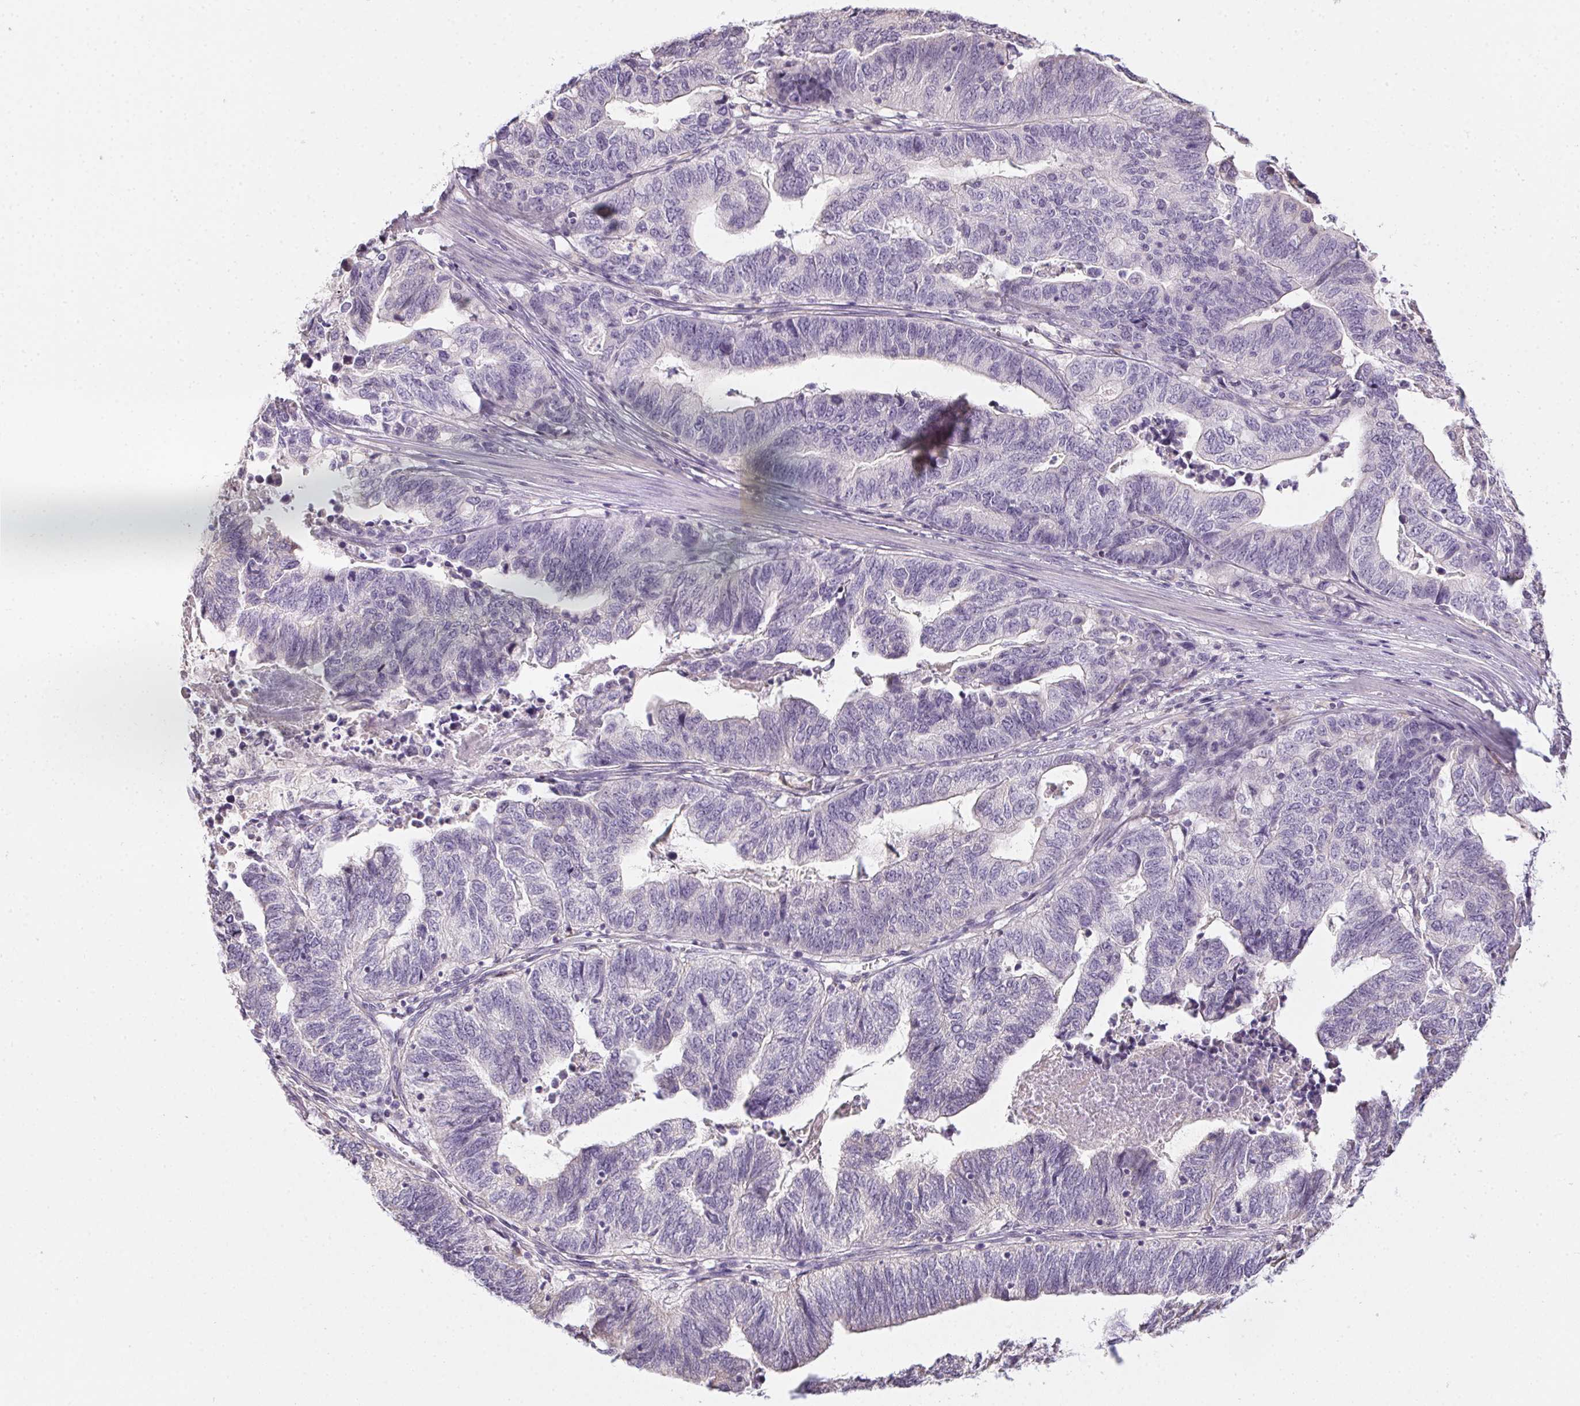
{"staining": {"intensity": "negative", "quantity": "none", "location": "none"}, "tissue": "stomach cancer", "cell_type": "Tumor cells", "image_type": "cancer", "snomed": [{"axis": "morphology", "description": "Adenocarcinoma, NOS"}, {"axis": "topography", "description": "Stomach, upper"}], "caption": "Tumor cells are negative for brown protein staining in stomach adenocarcinoma.", "gene": "CTCFL", "patient": {"sex": "female", "age": 67}}